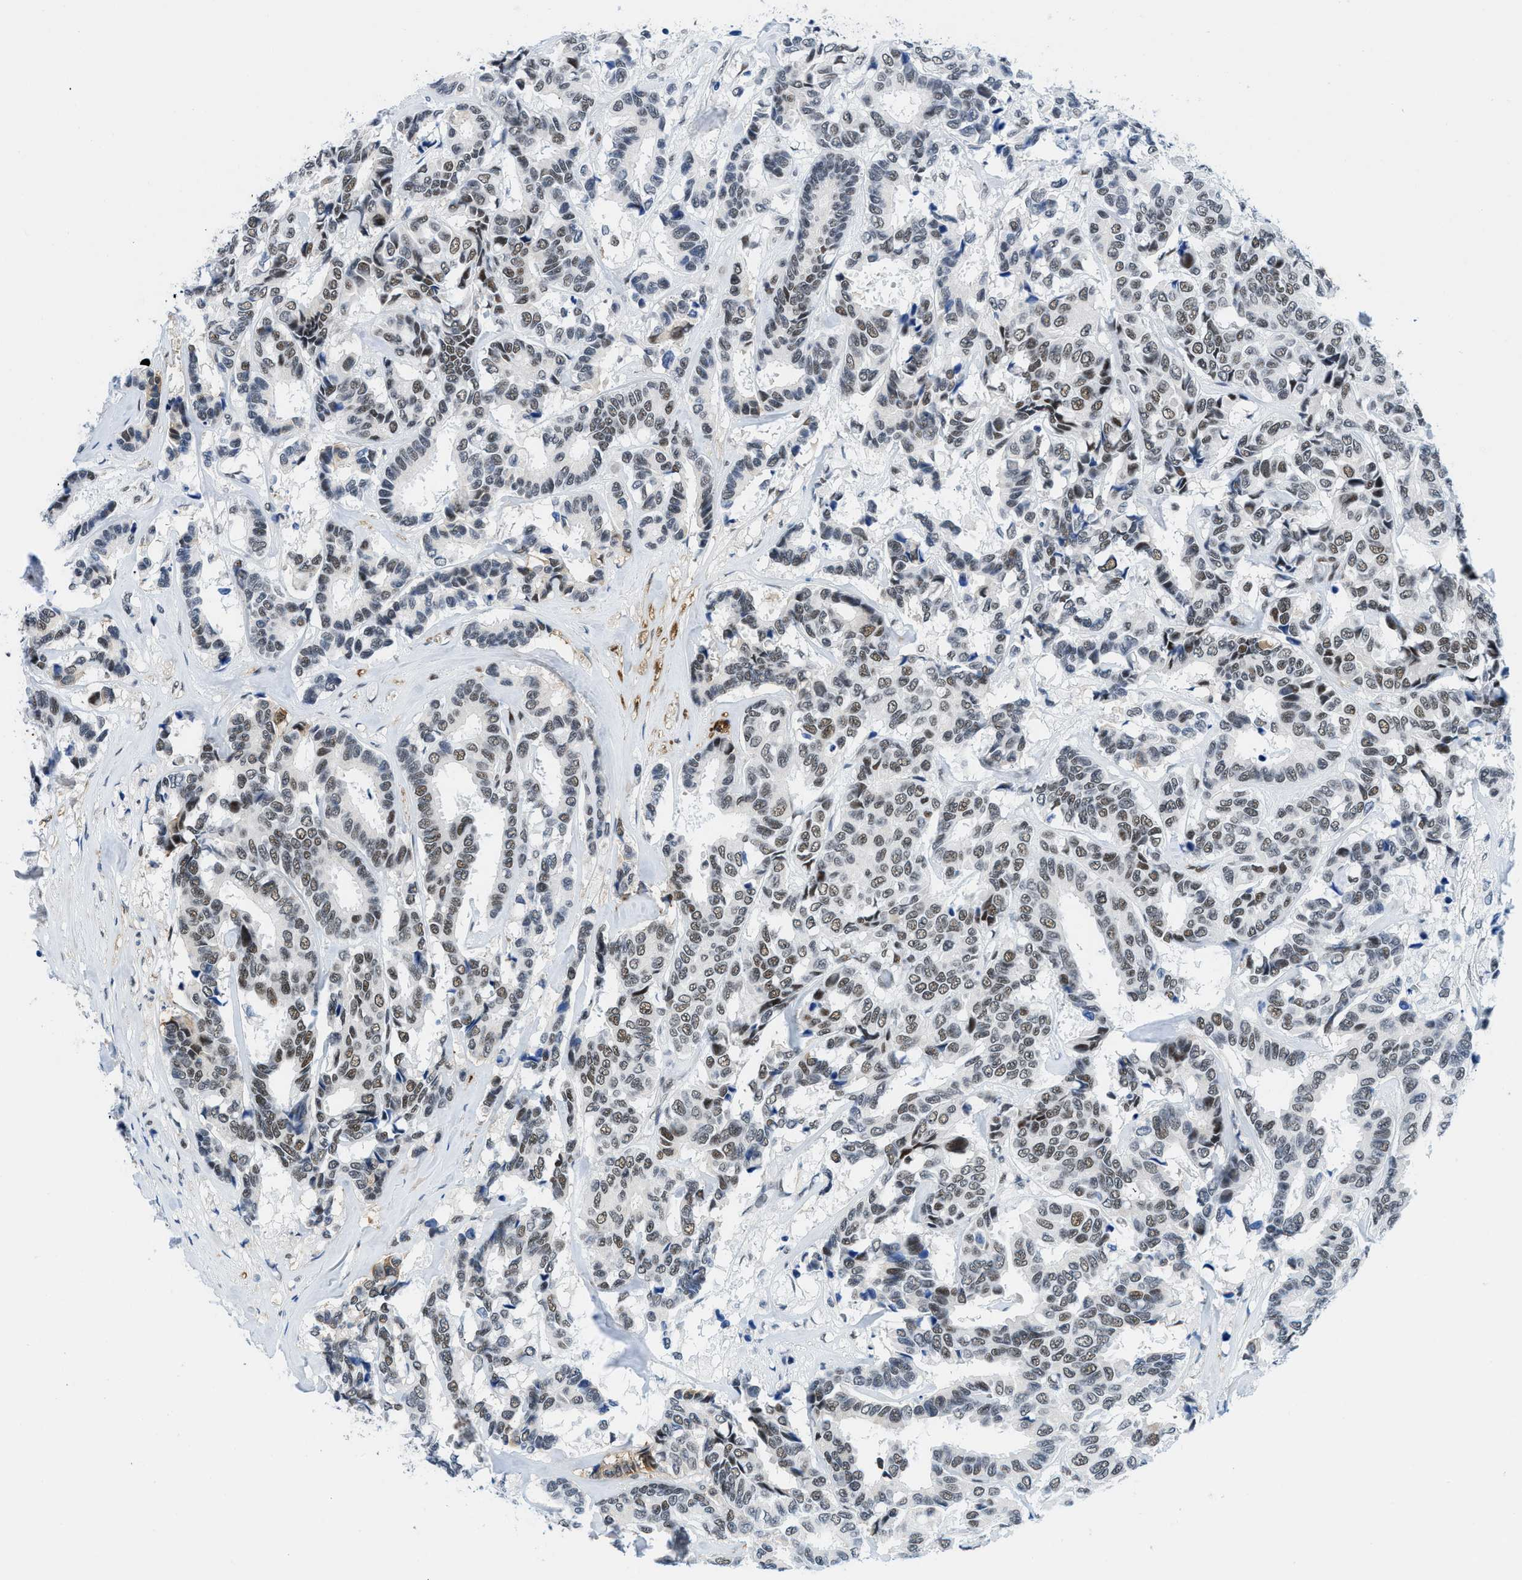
{"staining": {"intensity": "moderate", "quantity": "25%-75%", "location": "nuclear"}, "tissue": "breast cancer", "cell_type": "Tumor cells", "image_type": "cancer", "snomed": [{"axis": "morphology", "description": "Duct carcinoma"}, {"axis": "topography", "description": "Breast"}], "caption": "Brown immunohistochemical staining in breast infiltrating ductal carcinoma reveals moderate nuclear positivity in about 25%-75% of tumor cells.", "gene": "SMARCAD1", "patient": {"sex": "female", "age": 87}}